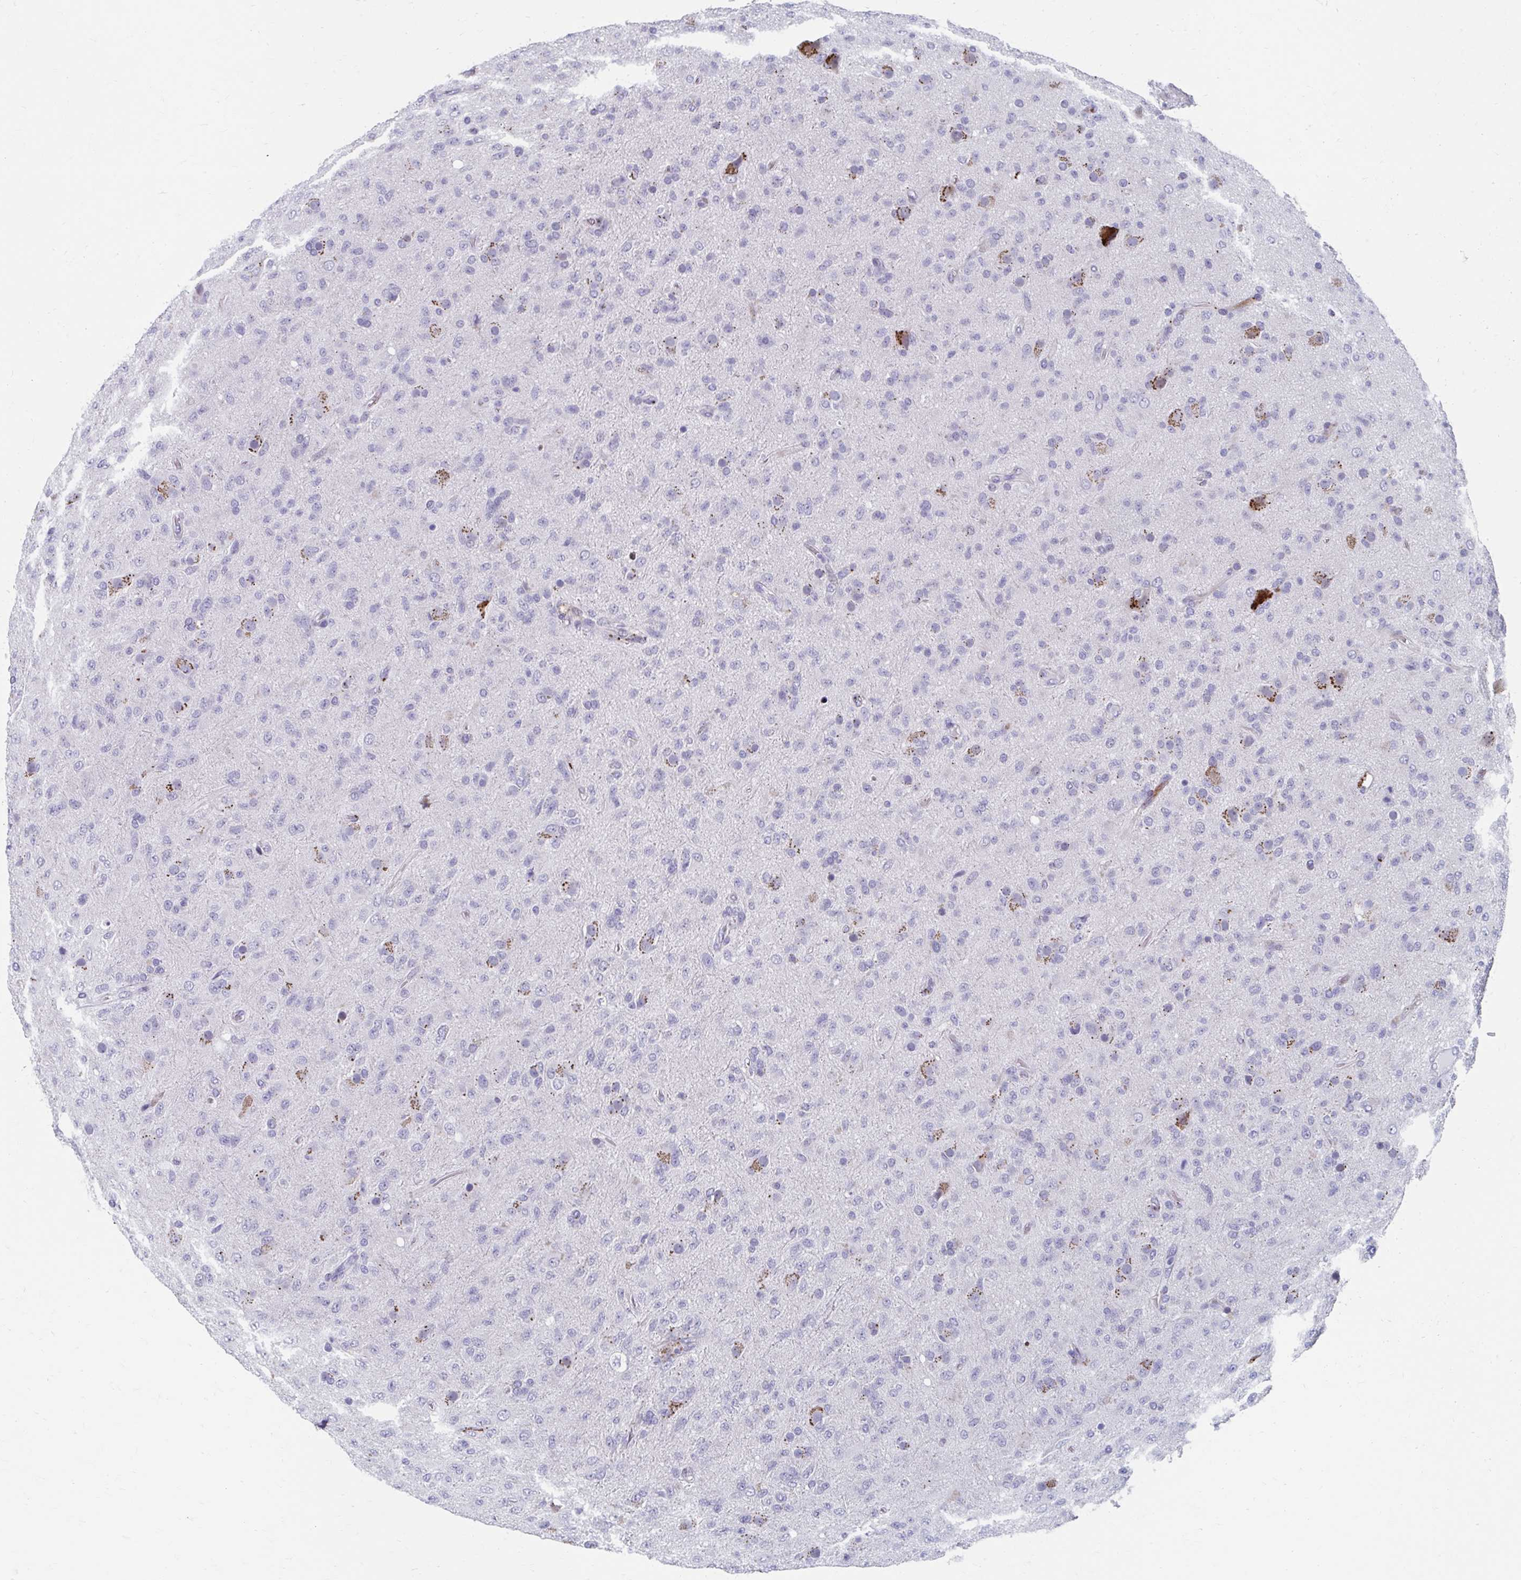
{"staining": {"intensity": "negative", "quantity": "none", "location": "none"}, "tissue": "glioma", "cell_type": "Tumor cells", "image_type": "cancer", "snomed": [{"axis": "morphology", "description": "Glioma, malignant, Low grade"}, {"axis": "topography", "description": "Brain"}], "caption": "A high-resolution photomicrograph shows IHC staining of malignant low-grade glioma, which demonstrates no significant expression in tumor cells.", "gene": "OLFM2", "patient": {"sex": "male", "age": 65}}